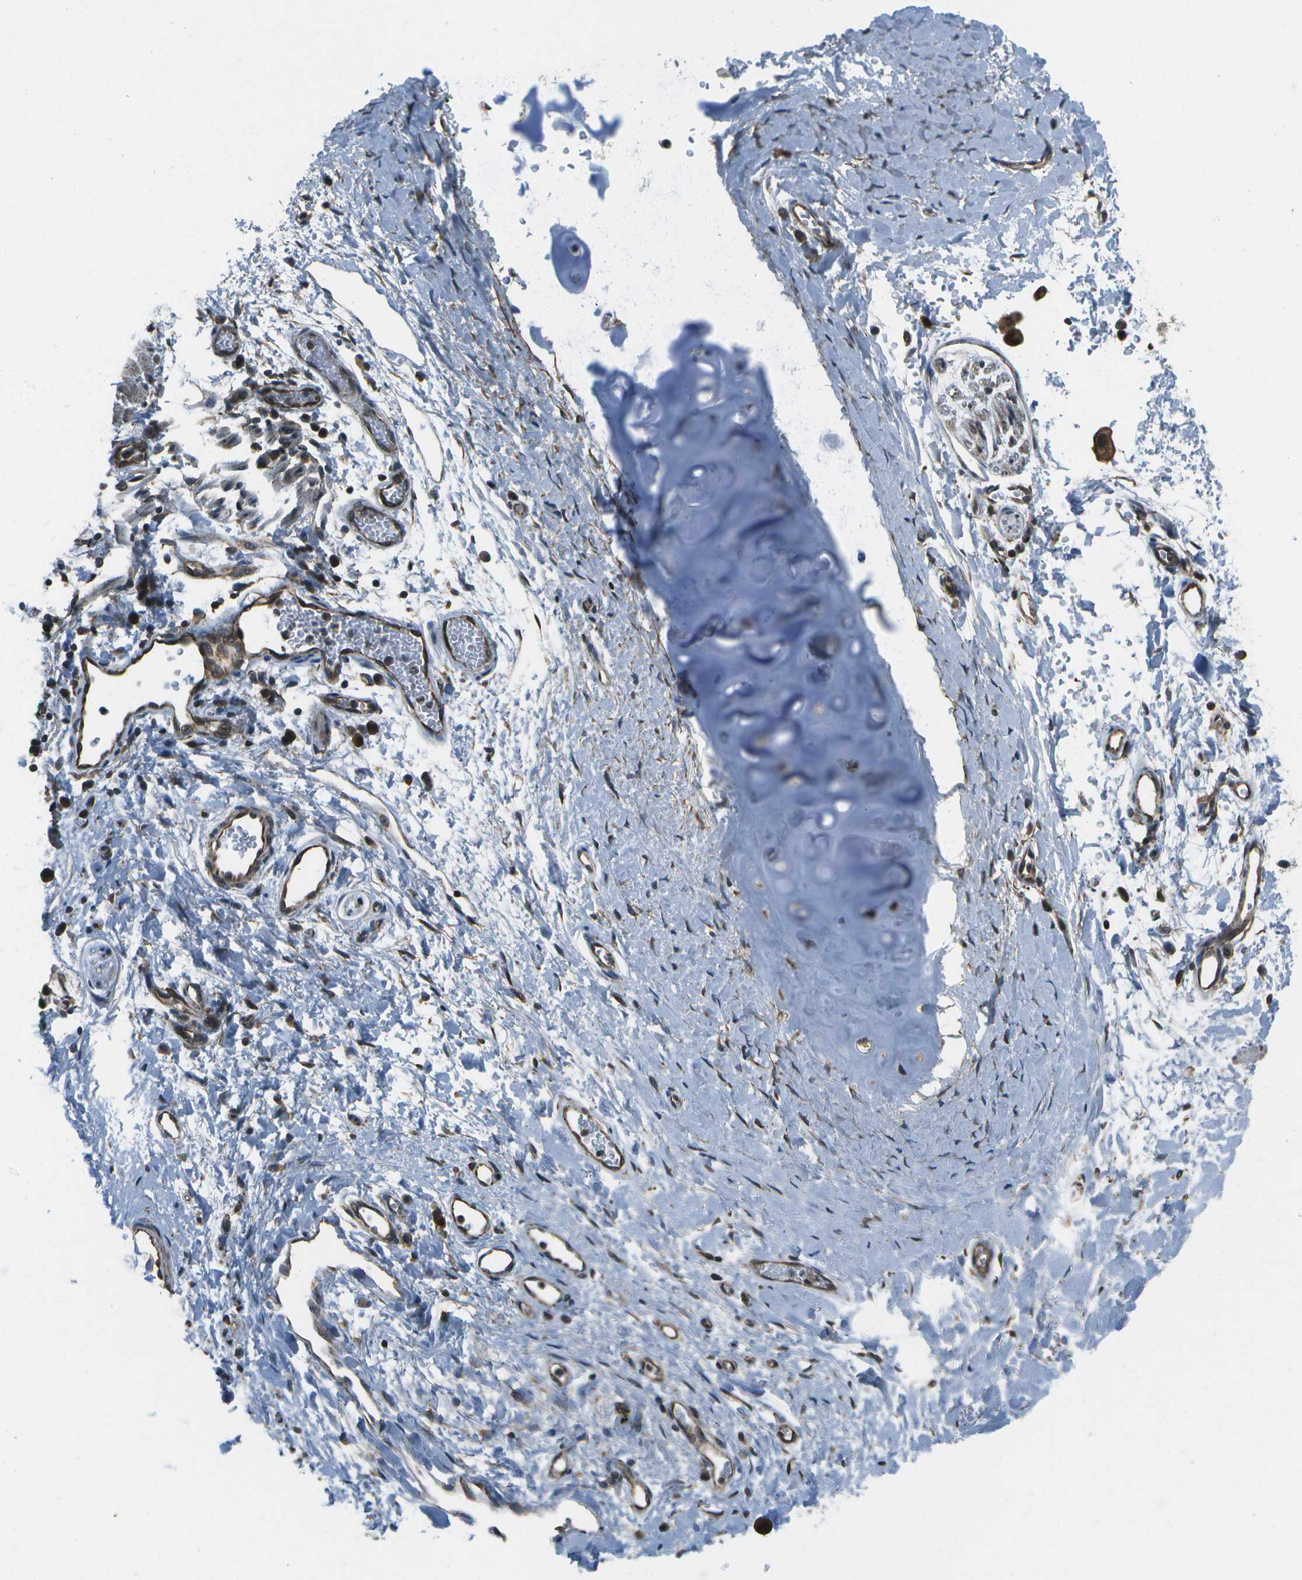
{"staining": {"intensity": "negative", "quantity": "none", "location": "none"}, "tissue": "adipose tissue", "cell_type": "Adipocytes", "image_type": "normal", "snomed": [{"axis": "morphology", "description": "Normal tissue, NOS"}, {"axis": "topography", "description": "Cartilage tissue"}, {"axis": "topography", "description": "Bronchus"}], "caption": "This is an immunohistochemistry (IHC) image of unremarkable adipose tissue. There is no positivity in adipocytes.", "gene": "EIF2AK1", "patient": {"sex": "female", "age": 53}}